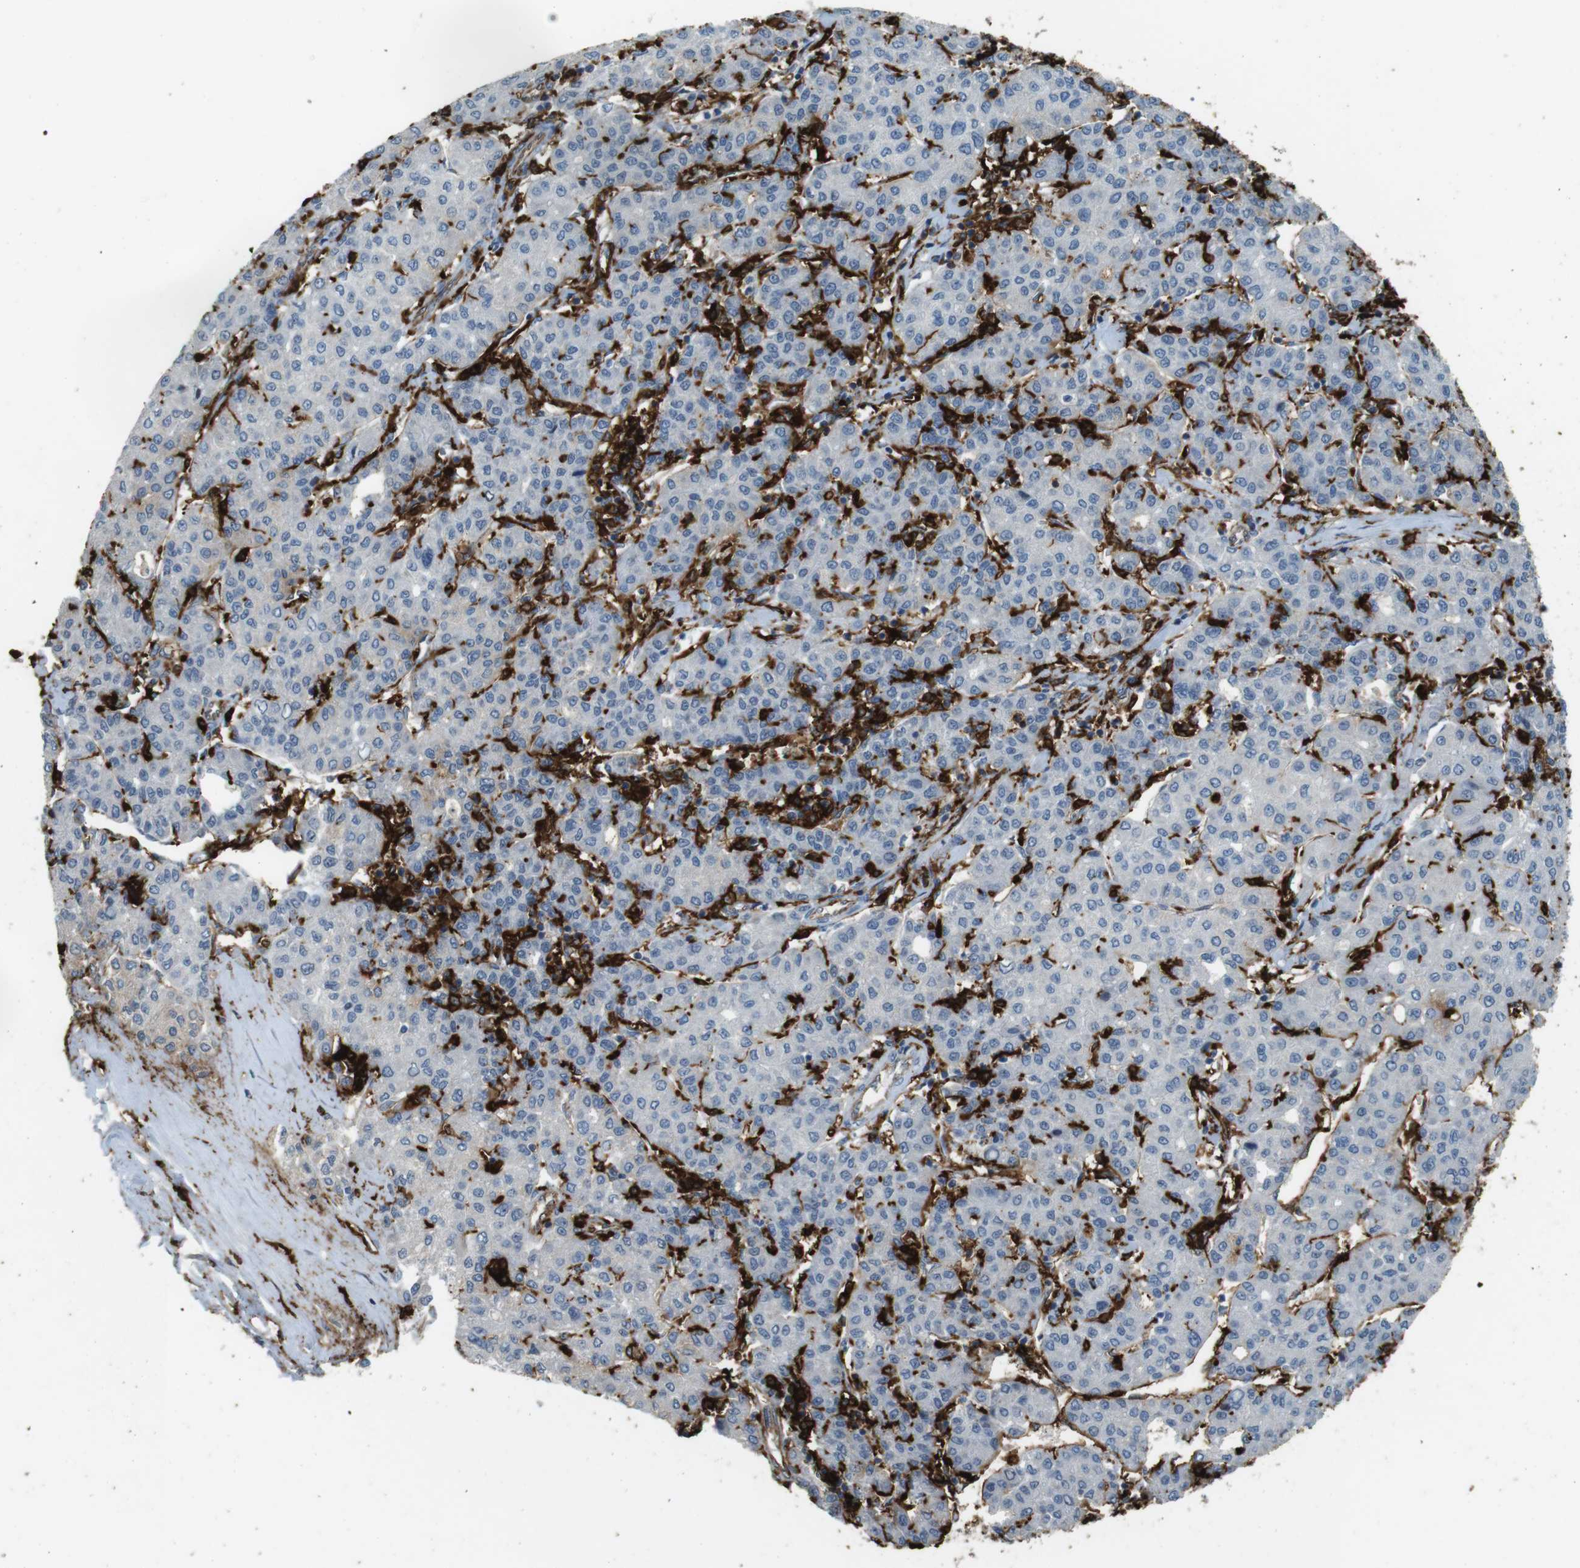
{"staining": {"intensity": "negative", "quantity": "none", "location": "none"}, "tissue": "liver cancer", "cell_type": "Tumor cells", "image_type": "cancer", "snomed": [{"axis": "morphology", "description": "Carcinoma, Hepatocellular, NOS"}, {"axis": "topography", "description": "Liver"}], "caption": "The immunohistochemistry histopathology image has no significant positivity in tumor cells of hepatocellular carcinoma (liver) tissue.", "gene": "HLA-DRA", "patient": {"sex": "male", "age": 65}}